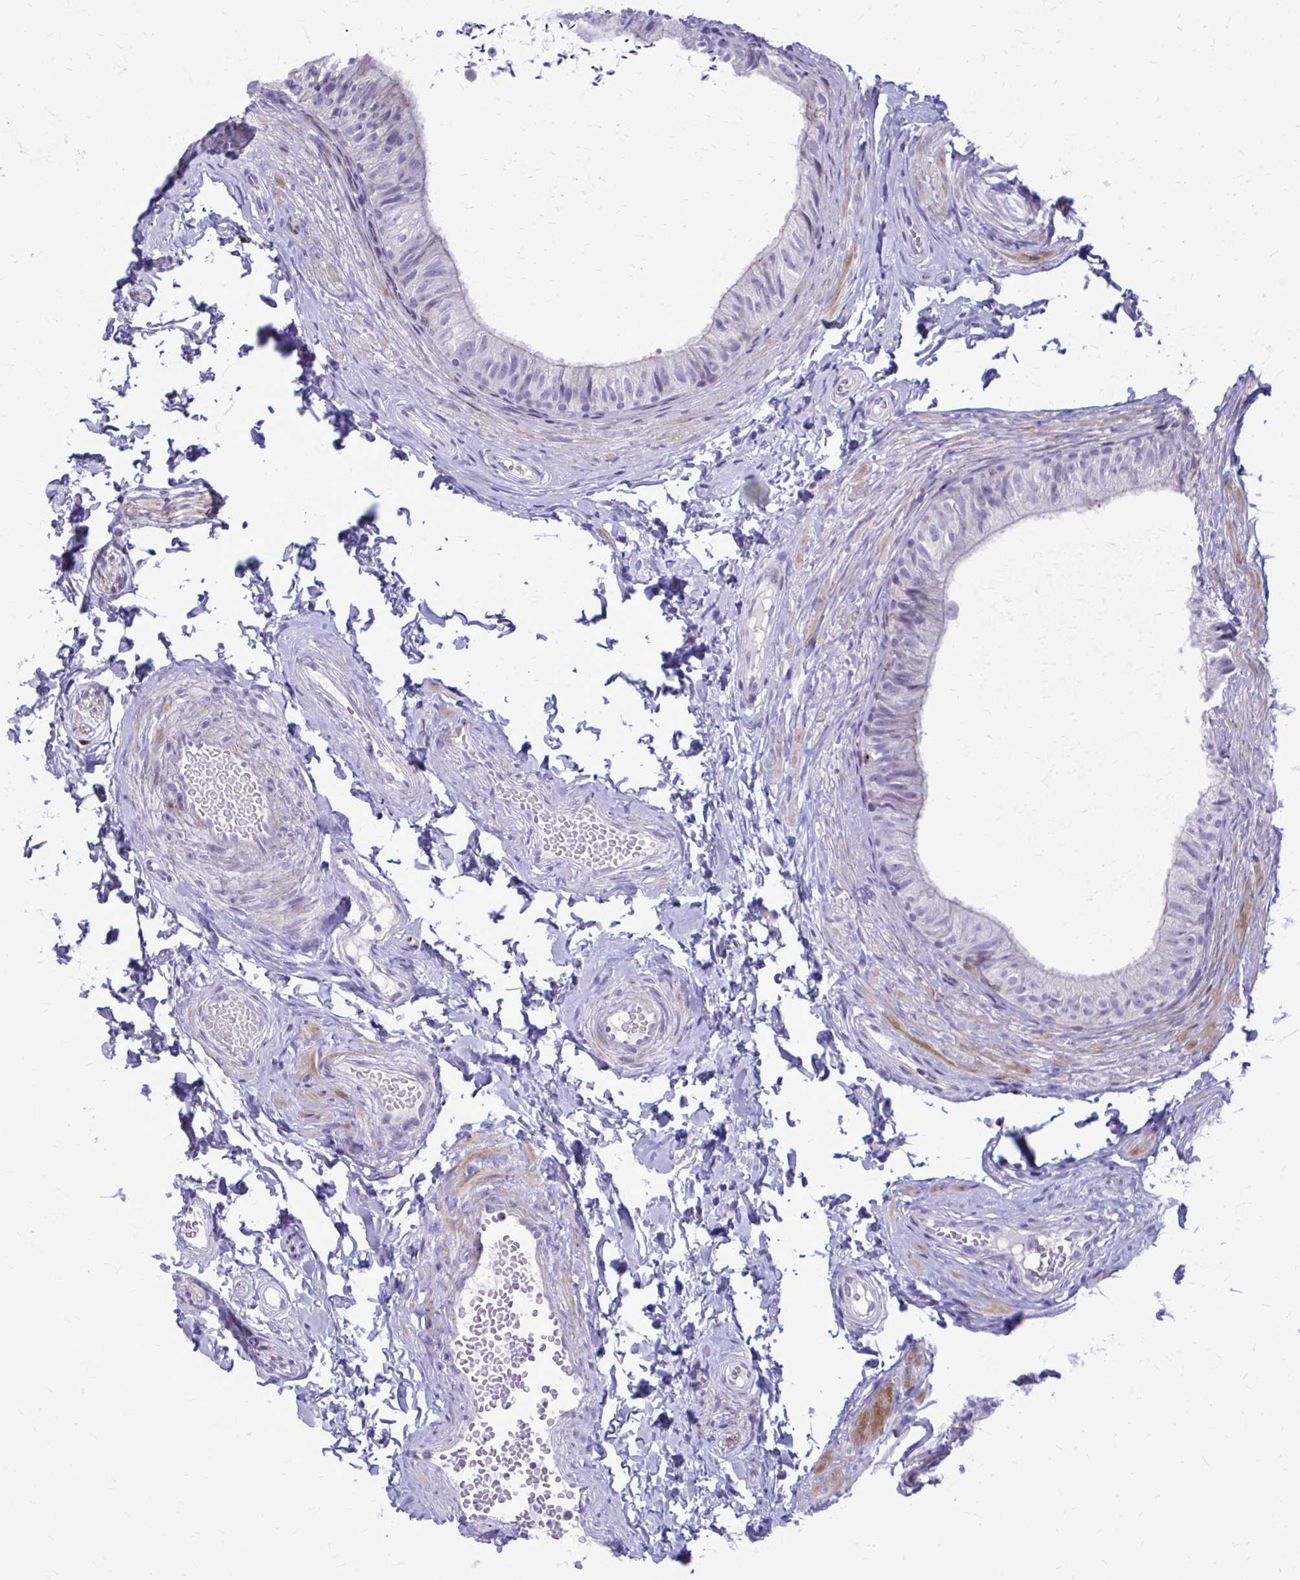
{"staining": {"intensity": "weak", "quantity": "<25%", "location": "cytoplasmic/membranous"}, "tissue": "epididymis", "cell_type": "Glandular cells", "image_type": "normal", "snomed": [{"axis": "morphology", "description": "Normal tissue, NOS"}, {"axis": "topography", "description": "Epididymis, spermatic cord, NOS"}, {"axis": "topography", "description": "Epididymis"}, {"axis": "topography", "description": "Peripheral nerve tissue"}], "caption": "The image displays no staining of glandular cells in benign epididymis. Nuclei are stained in blue.", "gene": "PEDS1", "patient": {"sex": "male", "age": 29}}